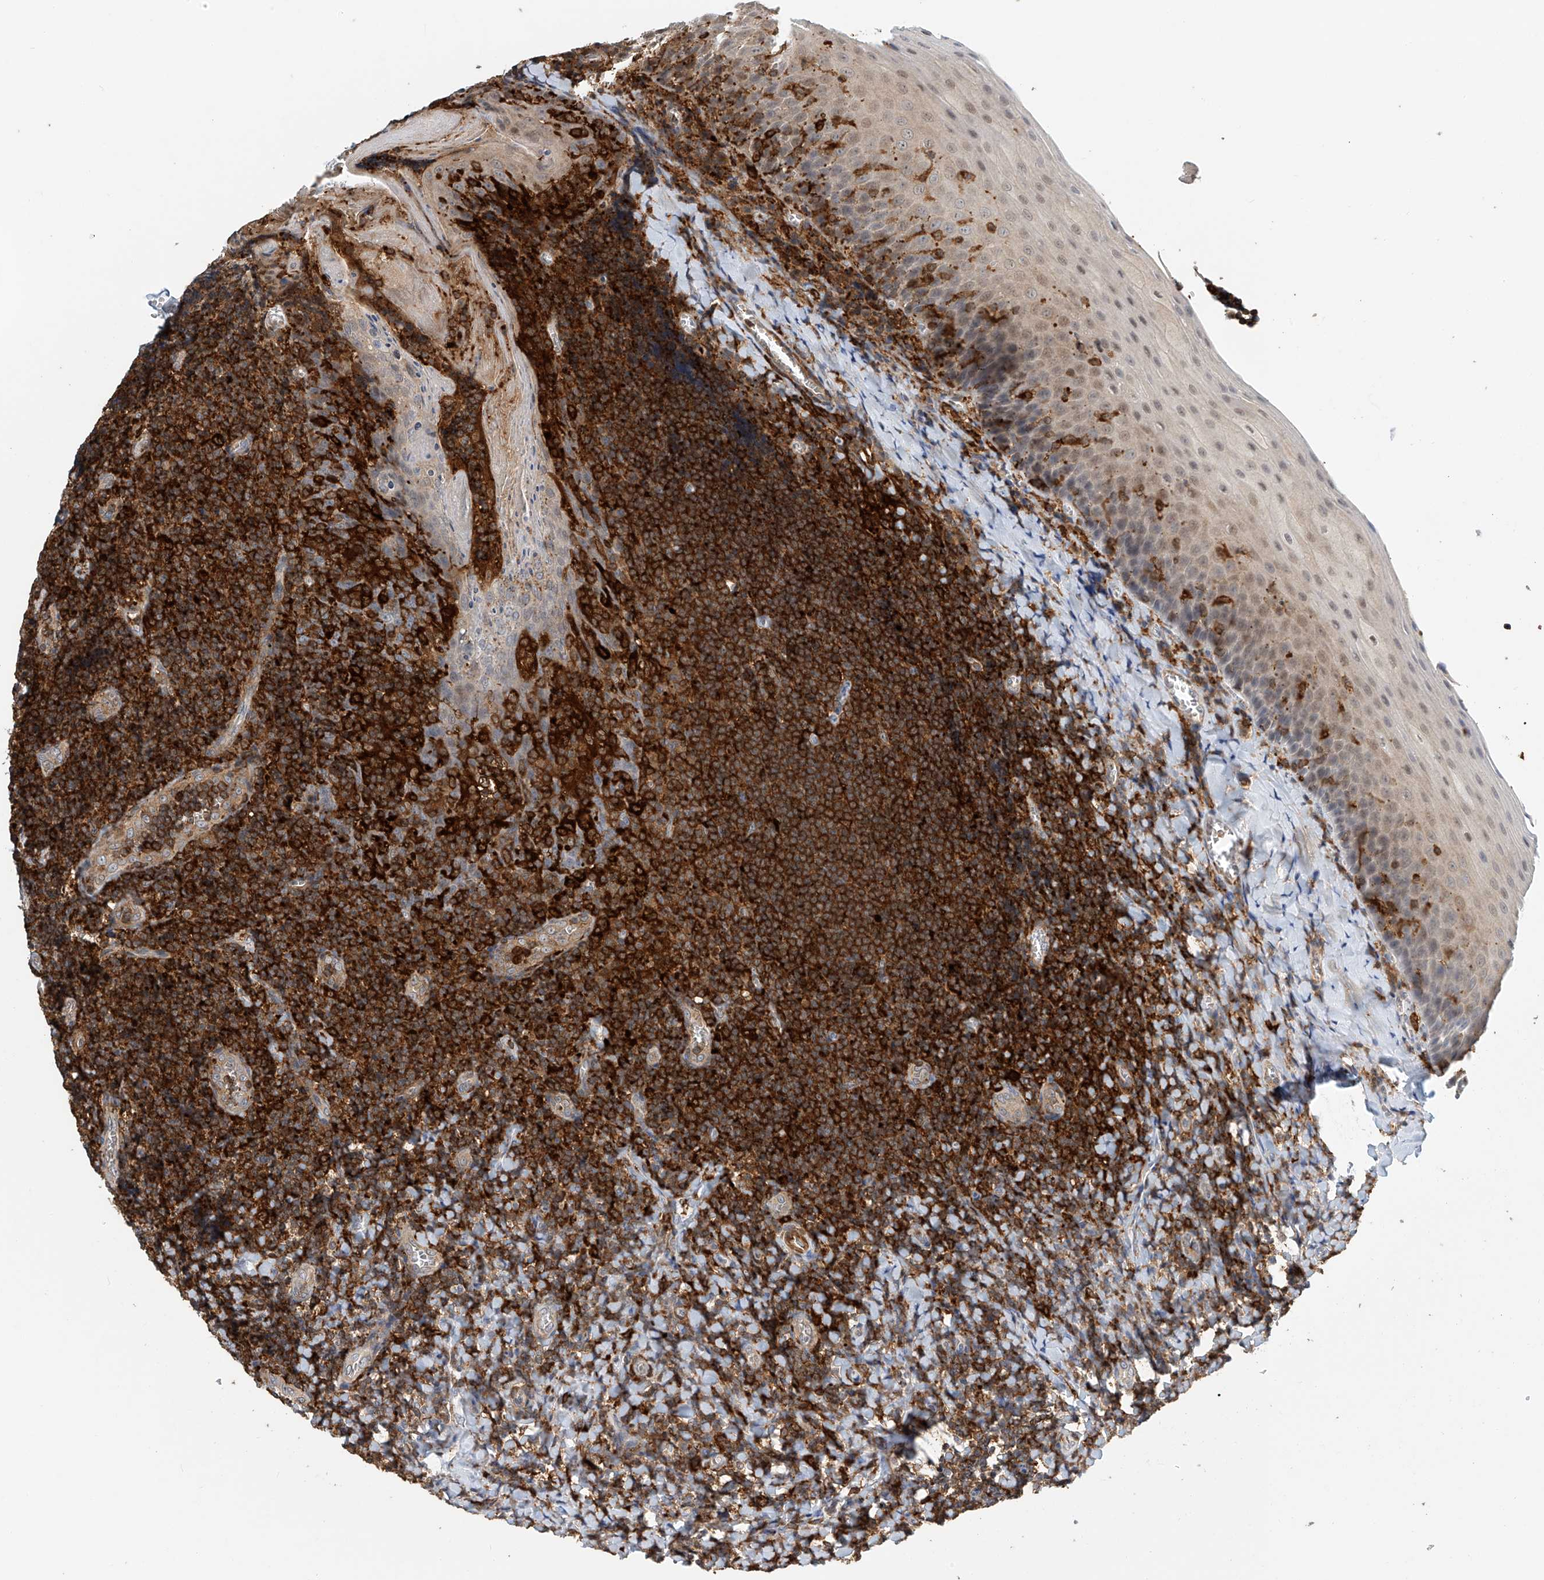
{"staining": {"intensity": "moderate", "quantity": ">75%", "location": "cytoplasmic/membranous"}, "tissue": "tonsil", "cell_type": "Germinal center cells", "image_type": "normal", "snomed": [{"axis": "morphology", "description": "Normal tissue, NOS"}, {"axis": "topography", "description": "Tonsil"}], "caption": "Germinal center cells exhibit medium levels of moderate cytoplasmic/membranous expression in about >75% of cells in benign tonsil.", "gene": "MICAL1", "patient": {"sex": "male", "age": 27}}